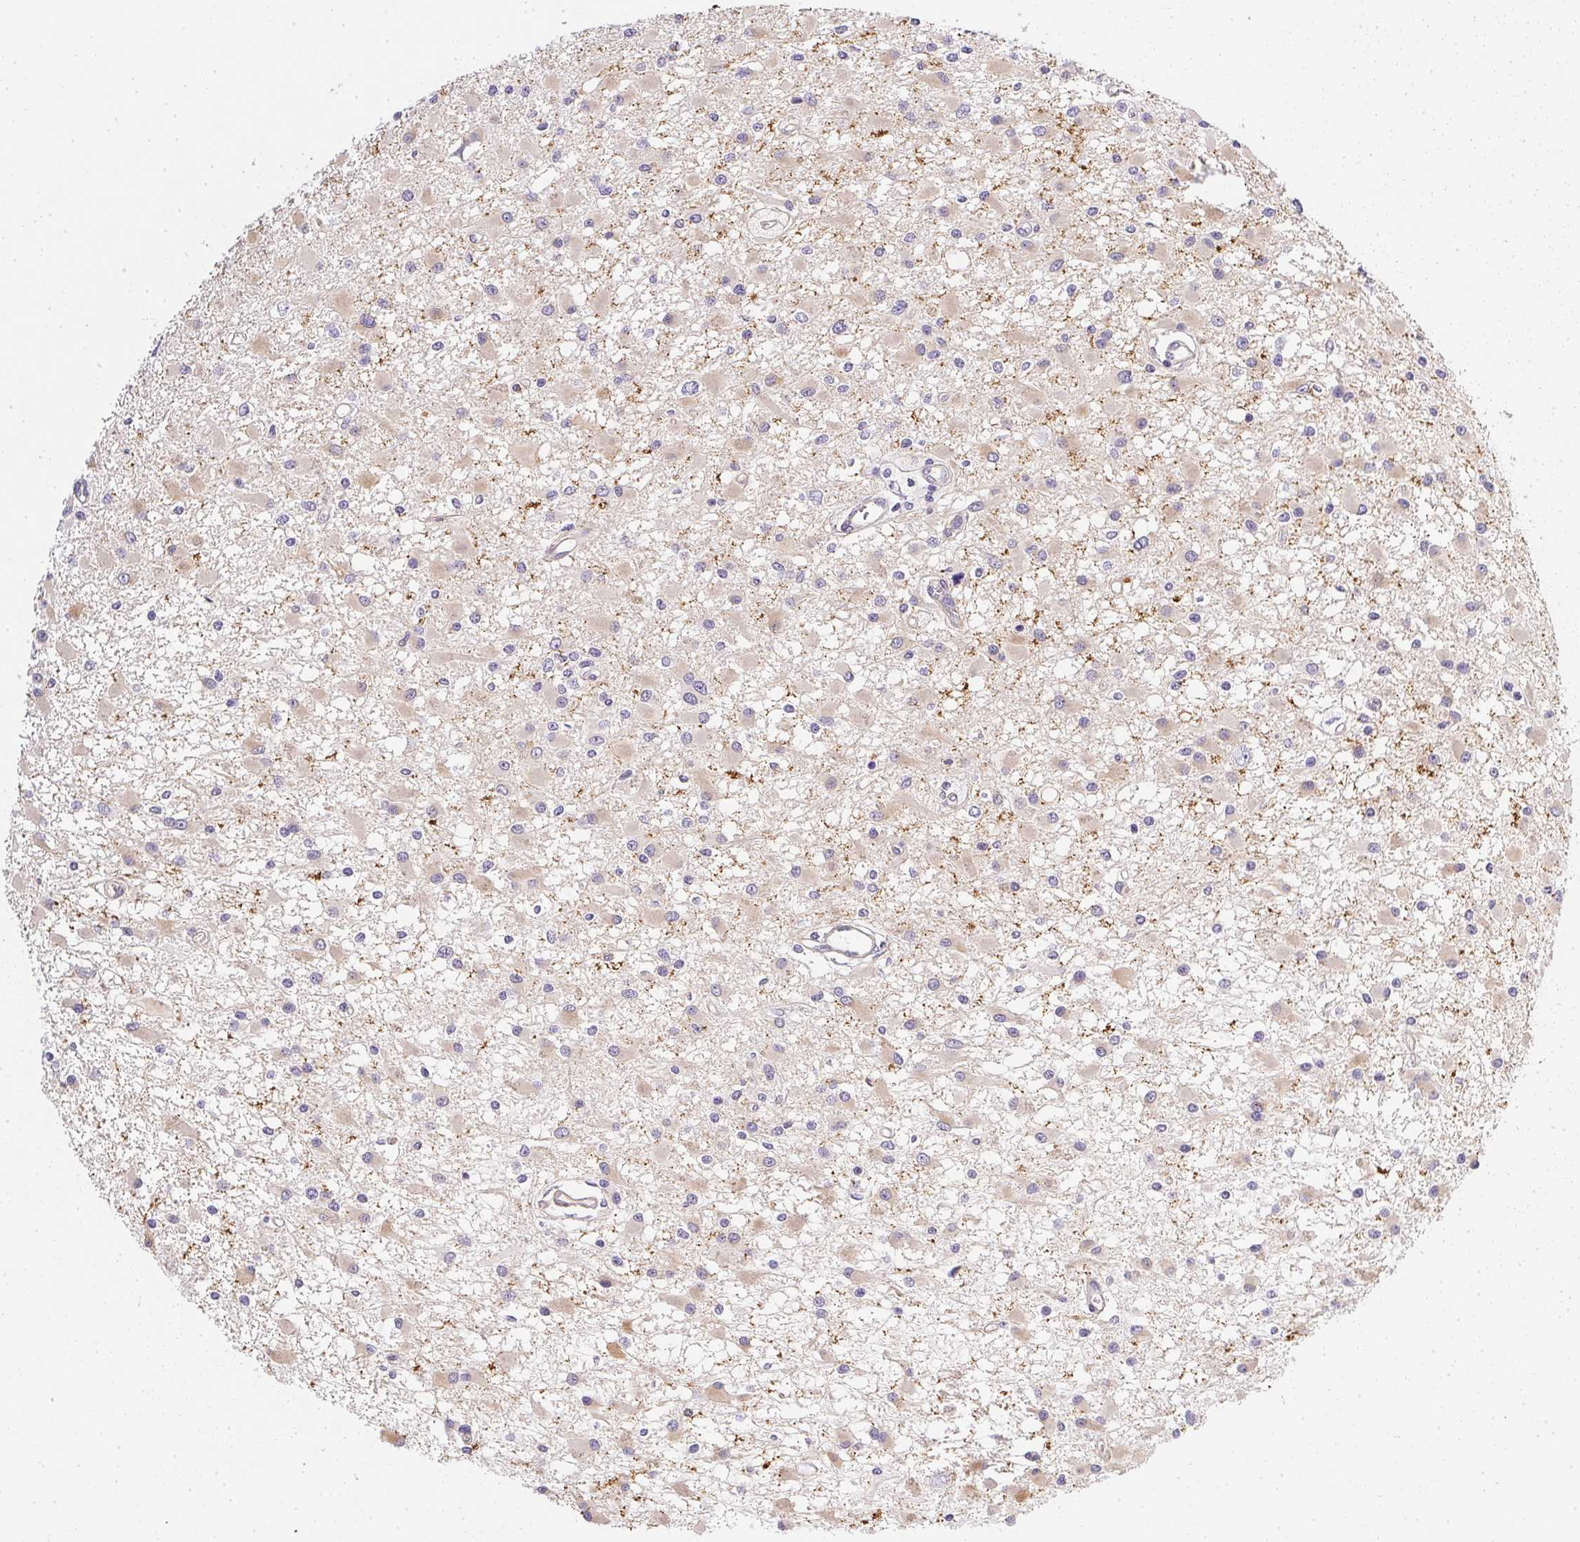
{"staining": {"intensity": "negative", "quantity": "none", "location": "none"}, "tissue": "glioma", "cell_type": "Tumor cells", "image_type": "cancer", "snomed": [{"axis": "morphology", "description": "Glioma, malignant, High grade"}, {"axis": "topography", "description": "Brain"}], "caption": "Immunohistochemistry (IHC) of human high-grade glioma (malignant) exhibits no staining in tumor cells.", "gene": "SLC17A7", "patient": {"sex": "male", "age": 54}}